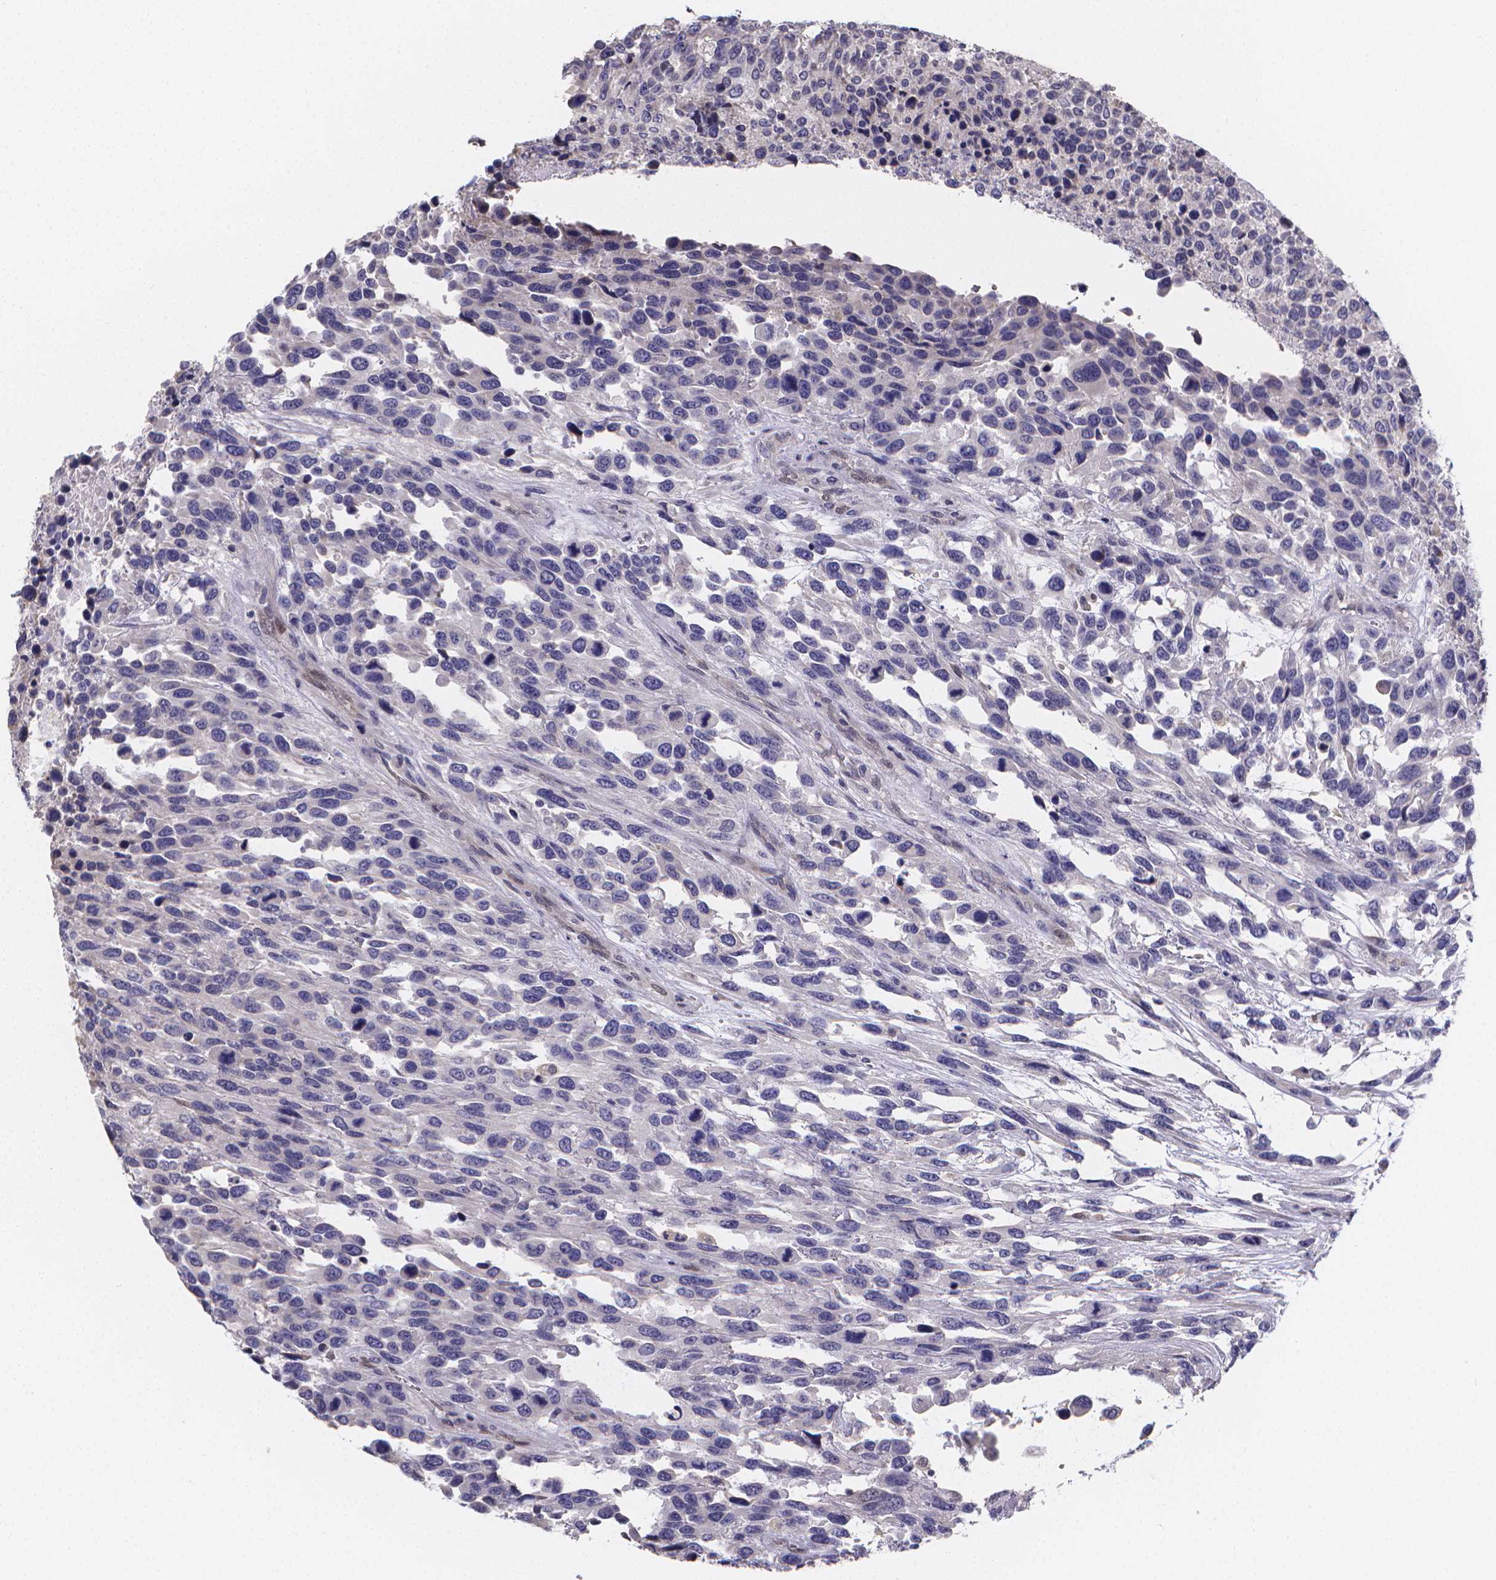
{"staining": {"intensity": "negative", "quantity": "none", "location": "none"}, "tissue": "urothelial cancer", "cell_type": "Tumor cells", "image_type": "cancer", "snomed": [{"axis": "morphology", "description": "Urothelial carcinoma, High grade"}, {"axis": "topography", "description": "Urinary bladder"}], "caption": "Urothelial carcinoma (high-grade) was stained to show a protein in brown. There is no significant positivity in tumor cells.", "gene": "PAH", "patient": {"sex": "female", "age": 70}}